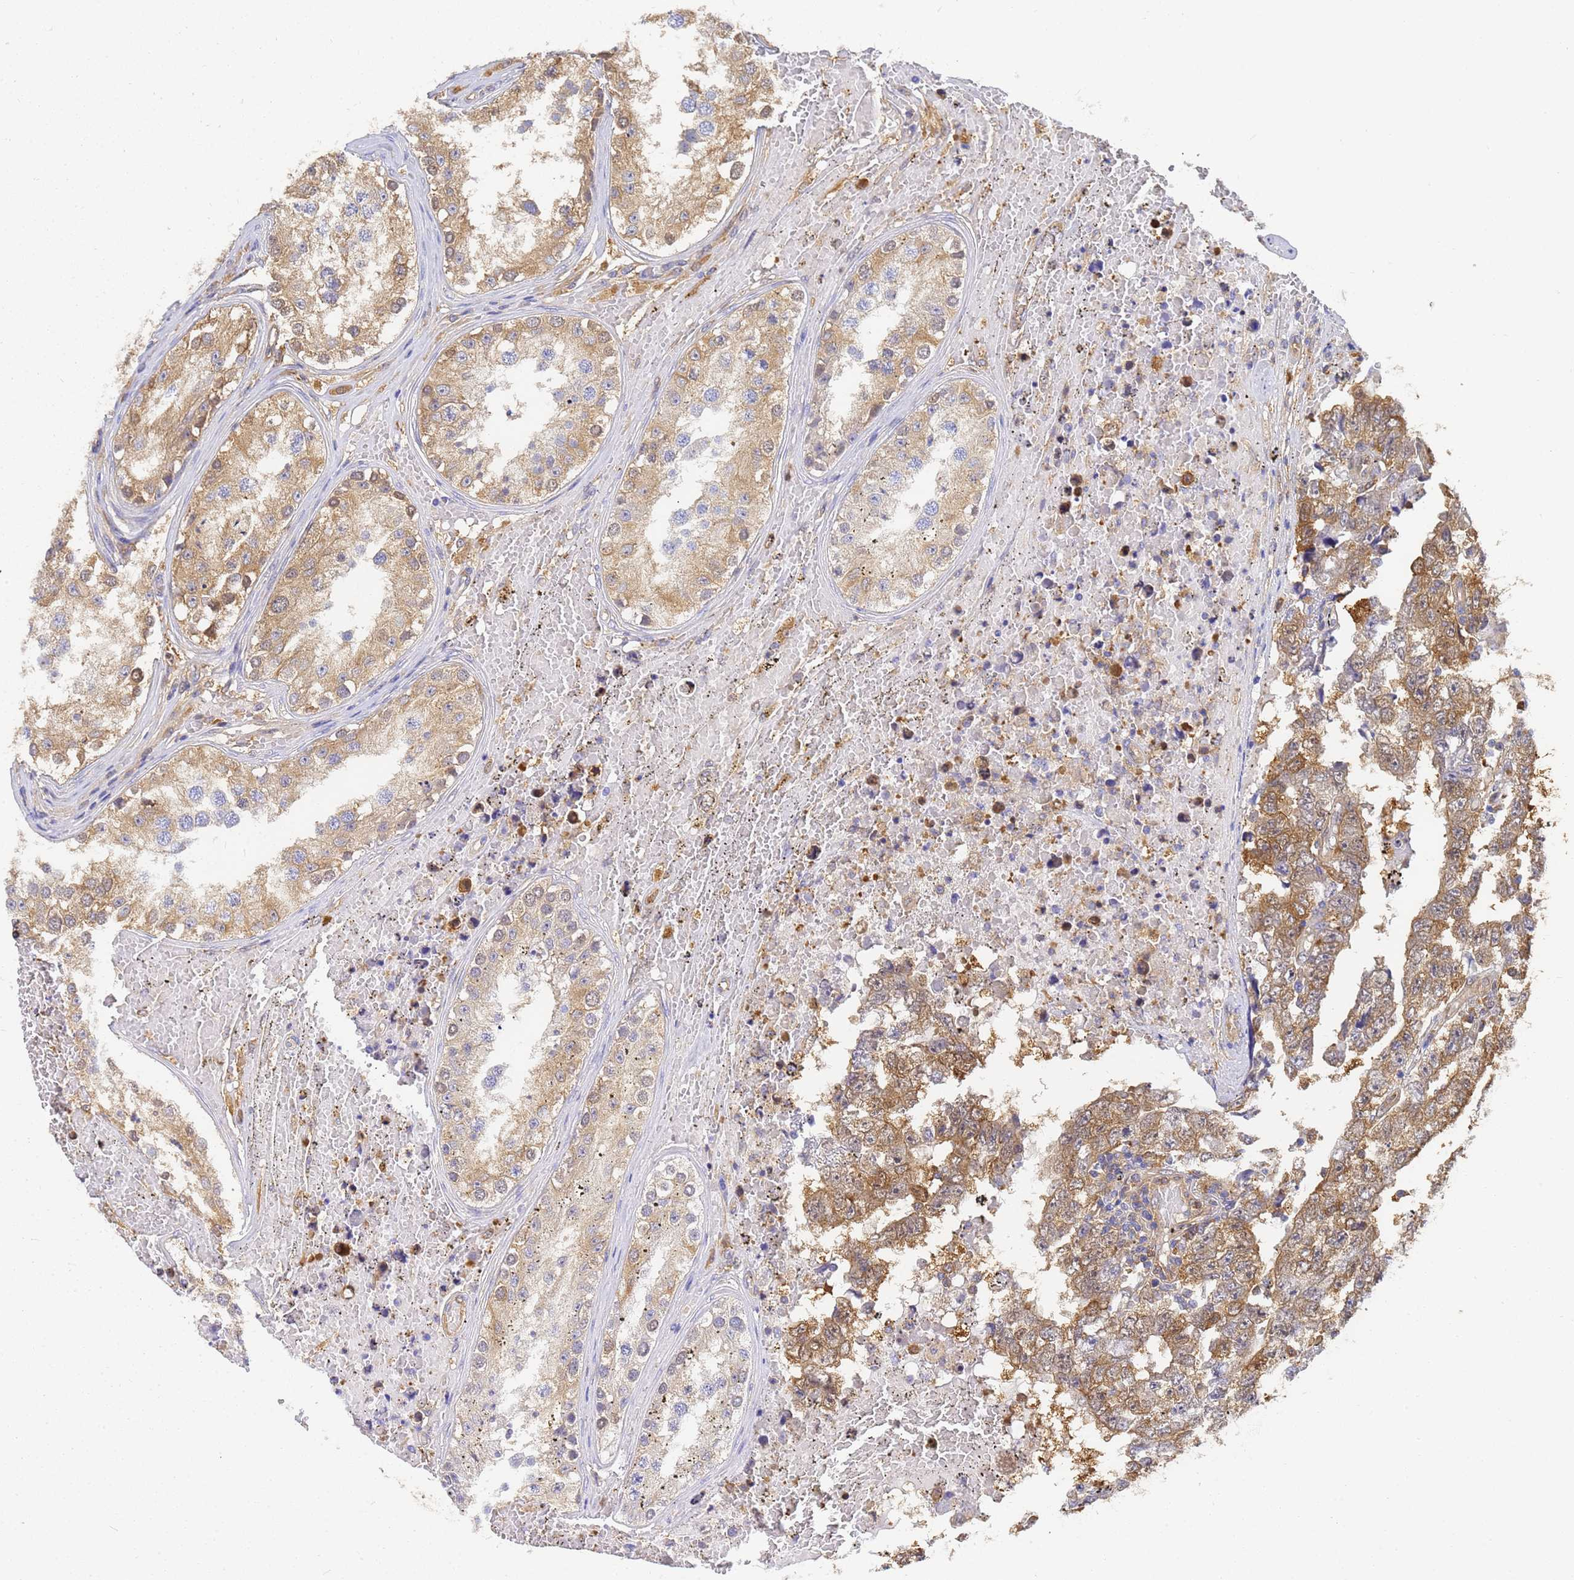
{"staining": {"intensity": "moderate", "quantity": ">75%", "location": "cytoplasmic/membranous"}, "tissue": "testis cancer", "cell_type": "Tumor cells", "image_type": "cancer", "snomed": [{"axis": "morphology", "description": "Carcinoma, Embryonal, NOS"}, {"axis": "topography", "description": "Testis"}], "caption": "A brown stain highlights moderate cytoplasmic/membranous expression of a protein in testis cancer tumor cells. (Brightfield microscopy of DAB IHC at high magnification).", "gene": "NME1-NME2", "patient": {"sex": "male", "age": 25}}